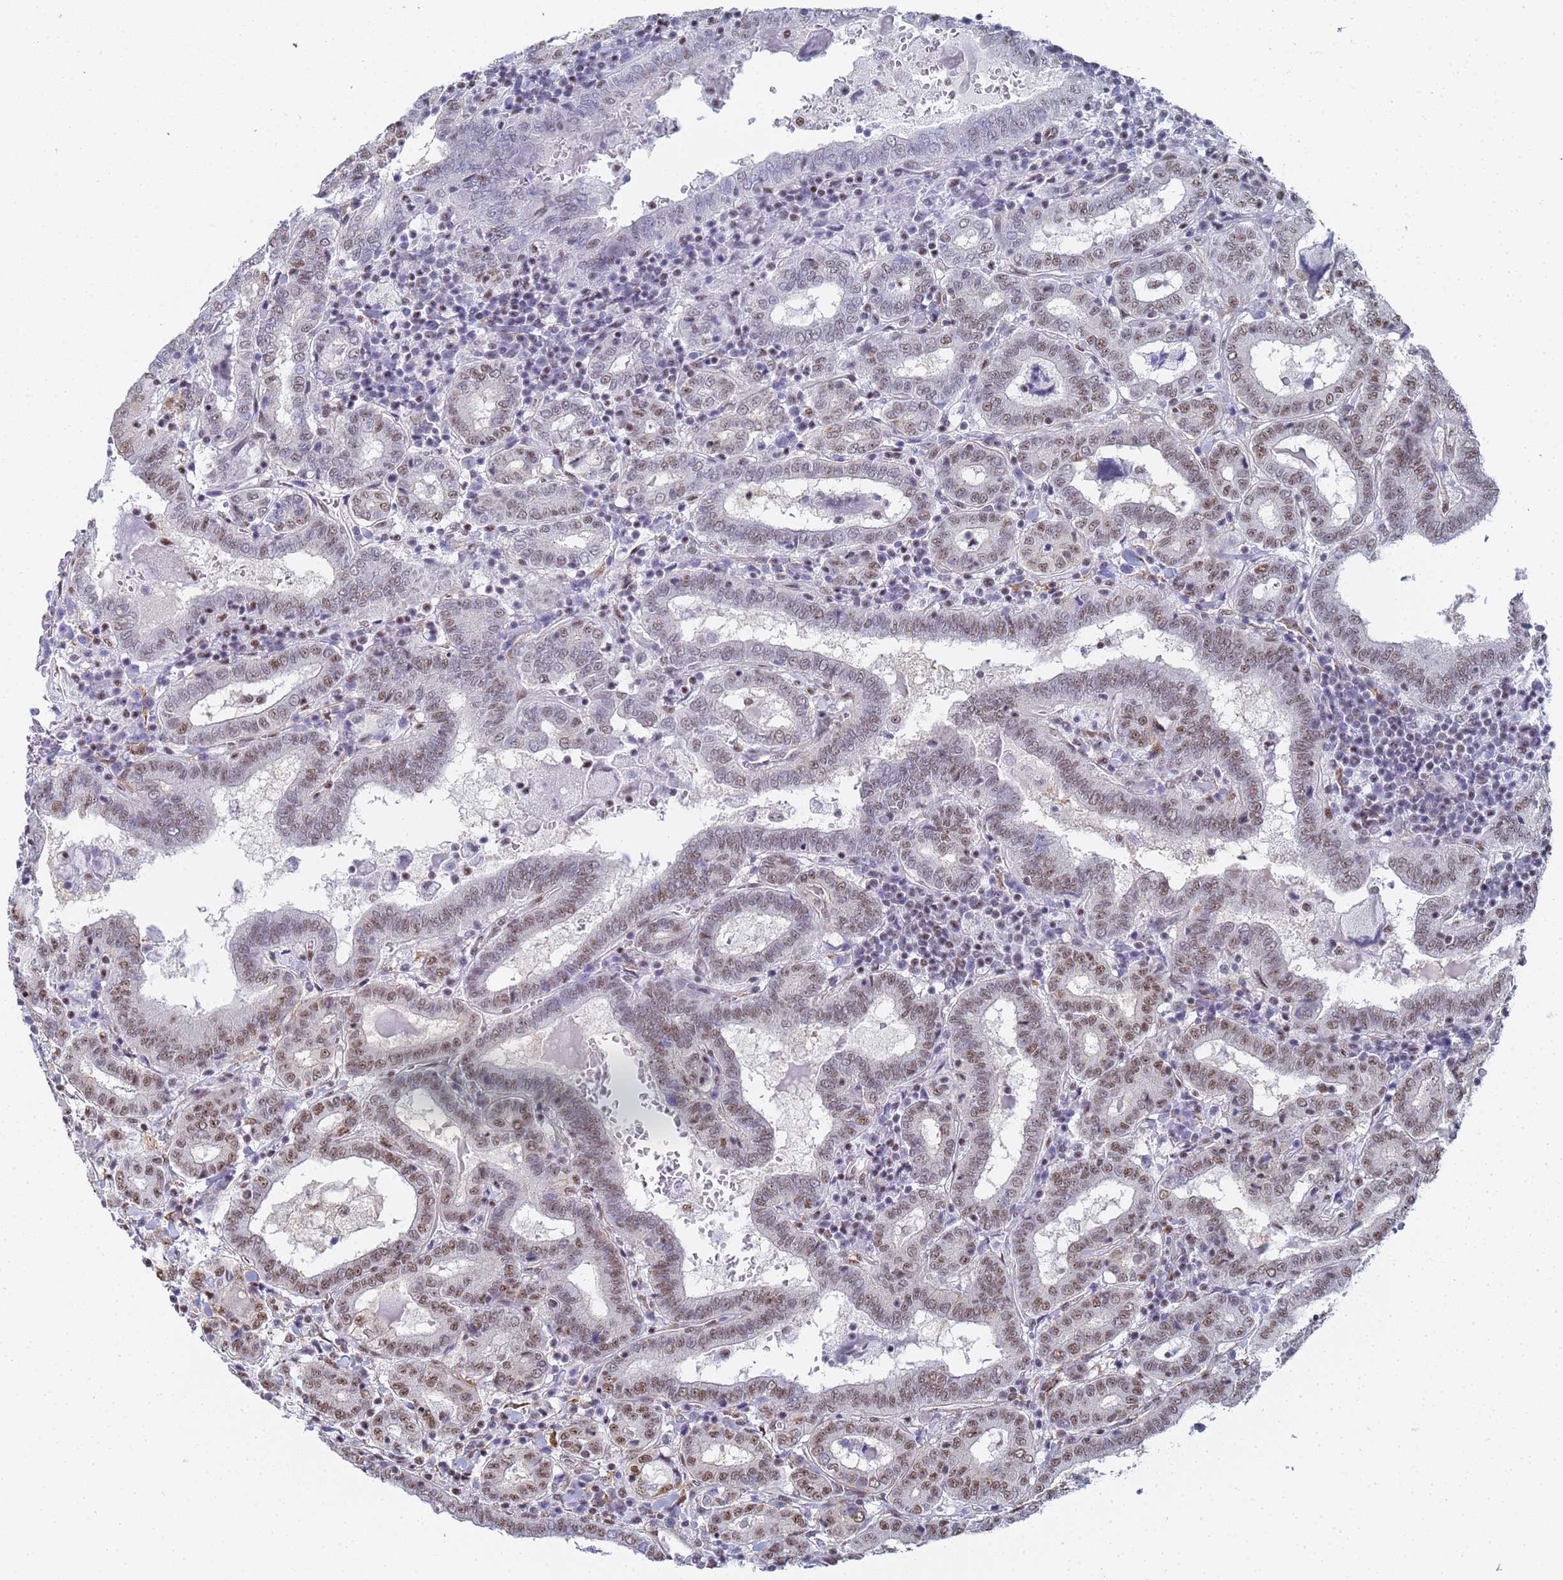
{"staining": {"intensity": "moderate", "quantity": "25%-75%", "location": "nuclear"}, "tissue": "thyroid cancer", "cell_type": "Tumor cells", "image_type": "cancer", "snomed": [{"axis": "morphology", "description": "Papillary adenocarcinoma, NOS"}, {"axis": "topography", "description": "Thyroid gland"}], "caption": "Protein expression analysis of thyroid cancer (papillary adenocarcinoma) exhibits moderate nuclear expression in about 25%-75% of tumor cells. The protein is shown in brown color, while the nuclei are stained blue.", "gene": "PRRT4", "patient": {"sex": "female", "age": 72}}